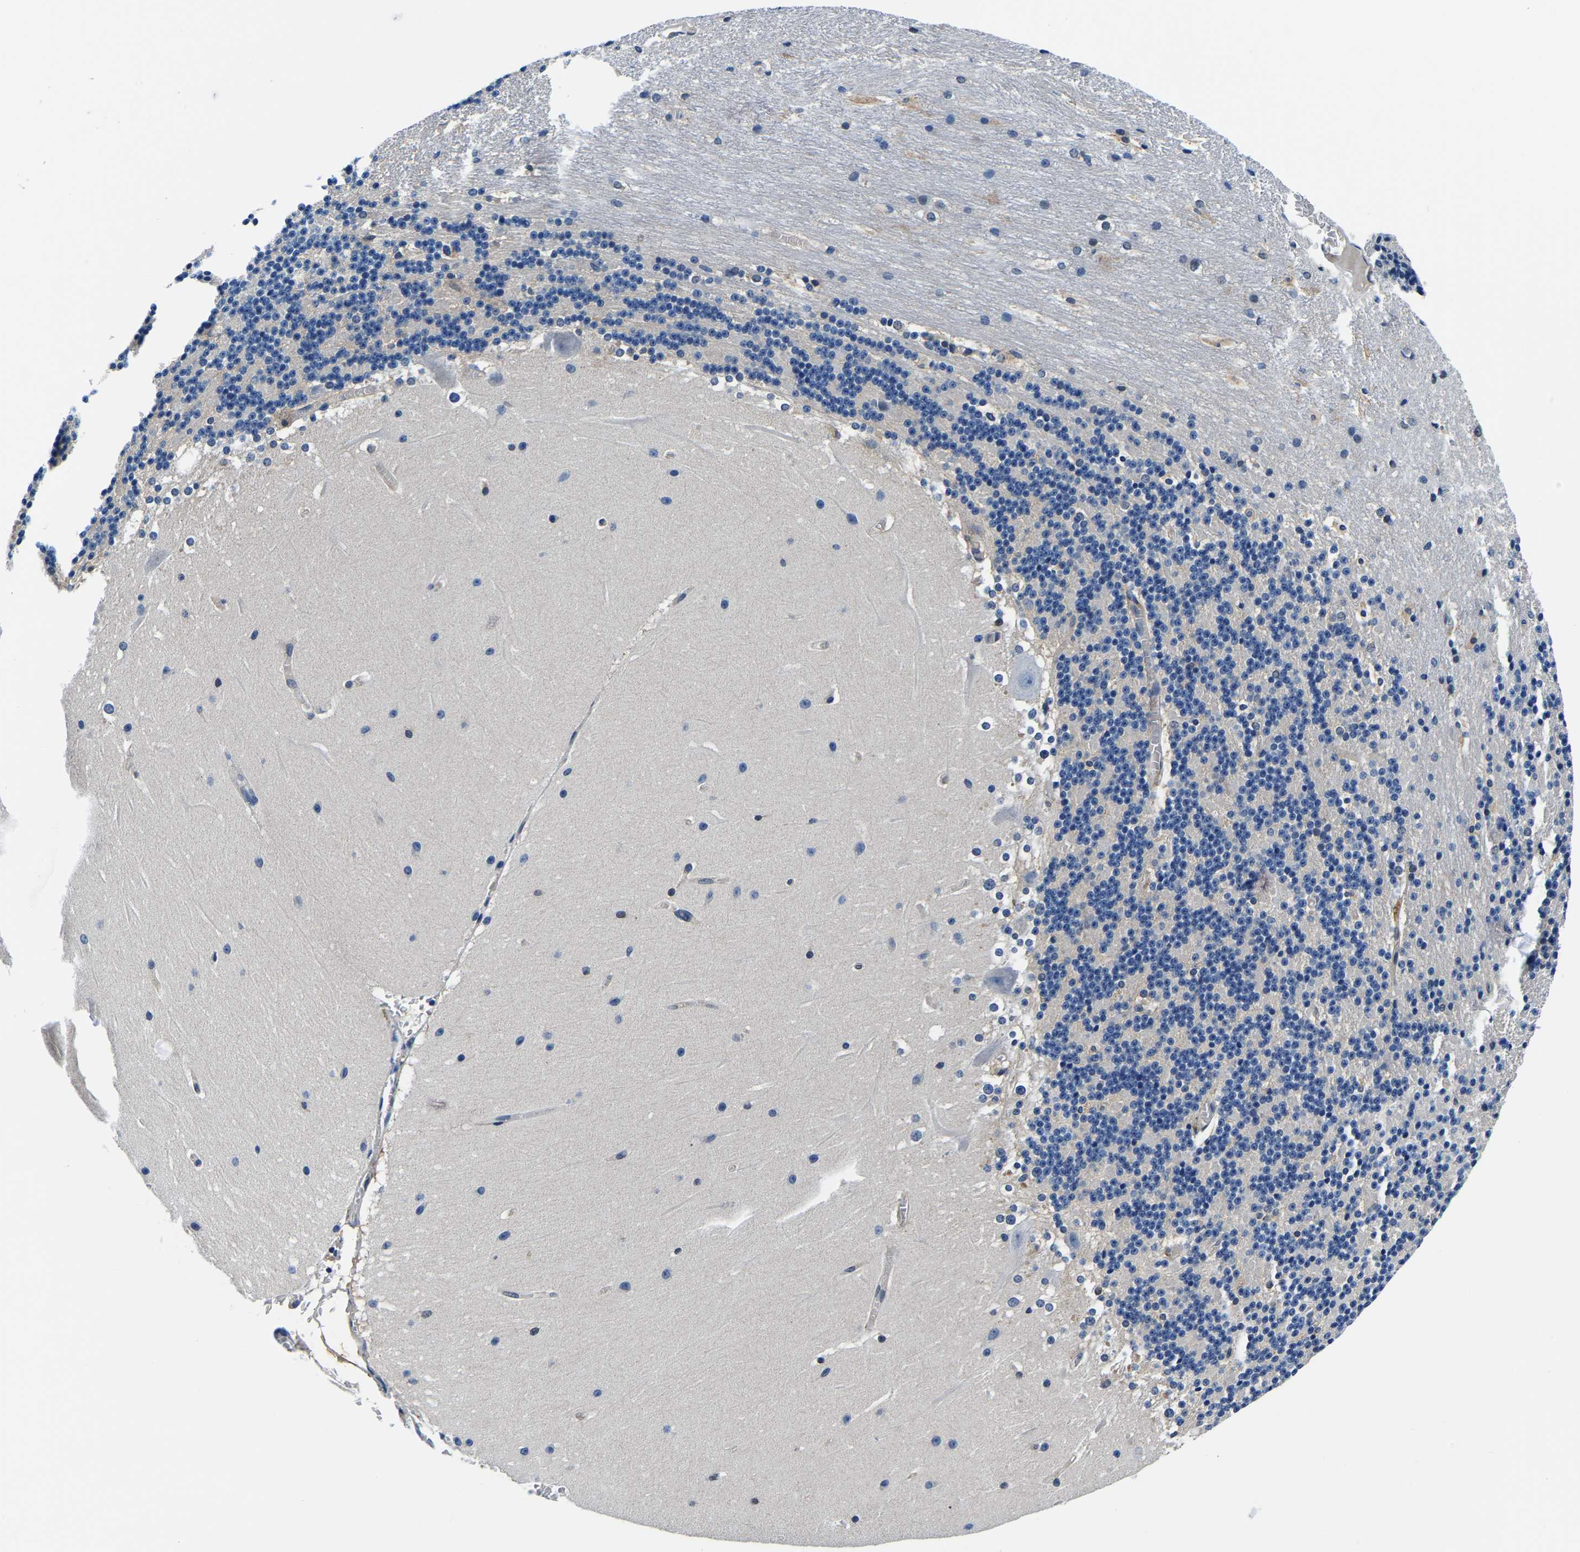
{"staining": {"intensity": "negative", "quantity": "none", "location": "none"}, "tissue": "cerebellum", "cell_type": "Cells in granular layer", "image_type": "normal", "snomed": [{"axis": "morphology", "description": "Normal tissue, NOS"}, {"axis": "topography", "description": "Cerebellum"}], "caption": "The immunohistochemistry histopathology image has no significant staining in cells in granular layer of cerebellum.", "gene": "ACO1", "patient": {"sex": "female", "age": 19}}